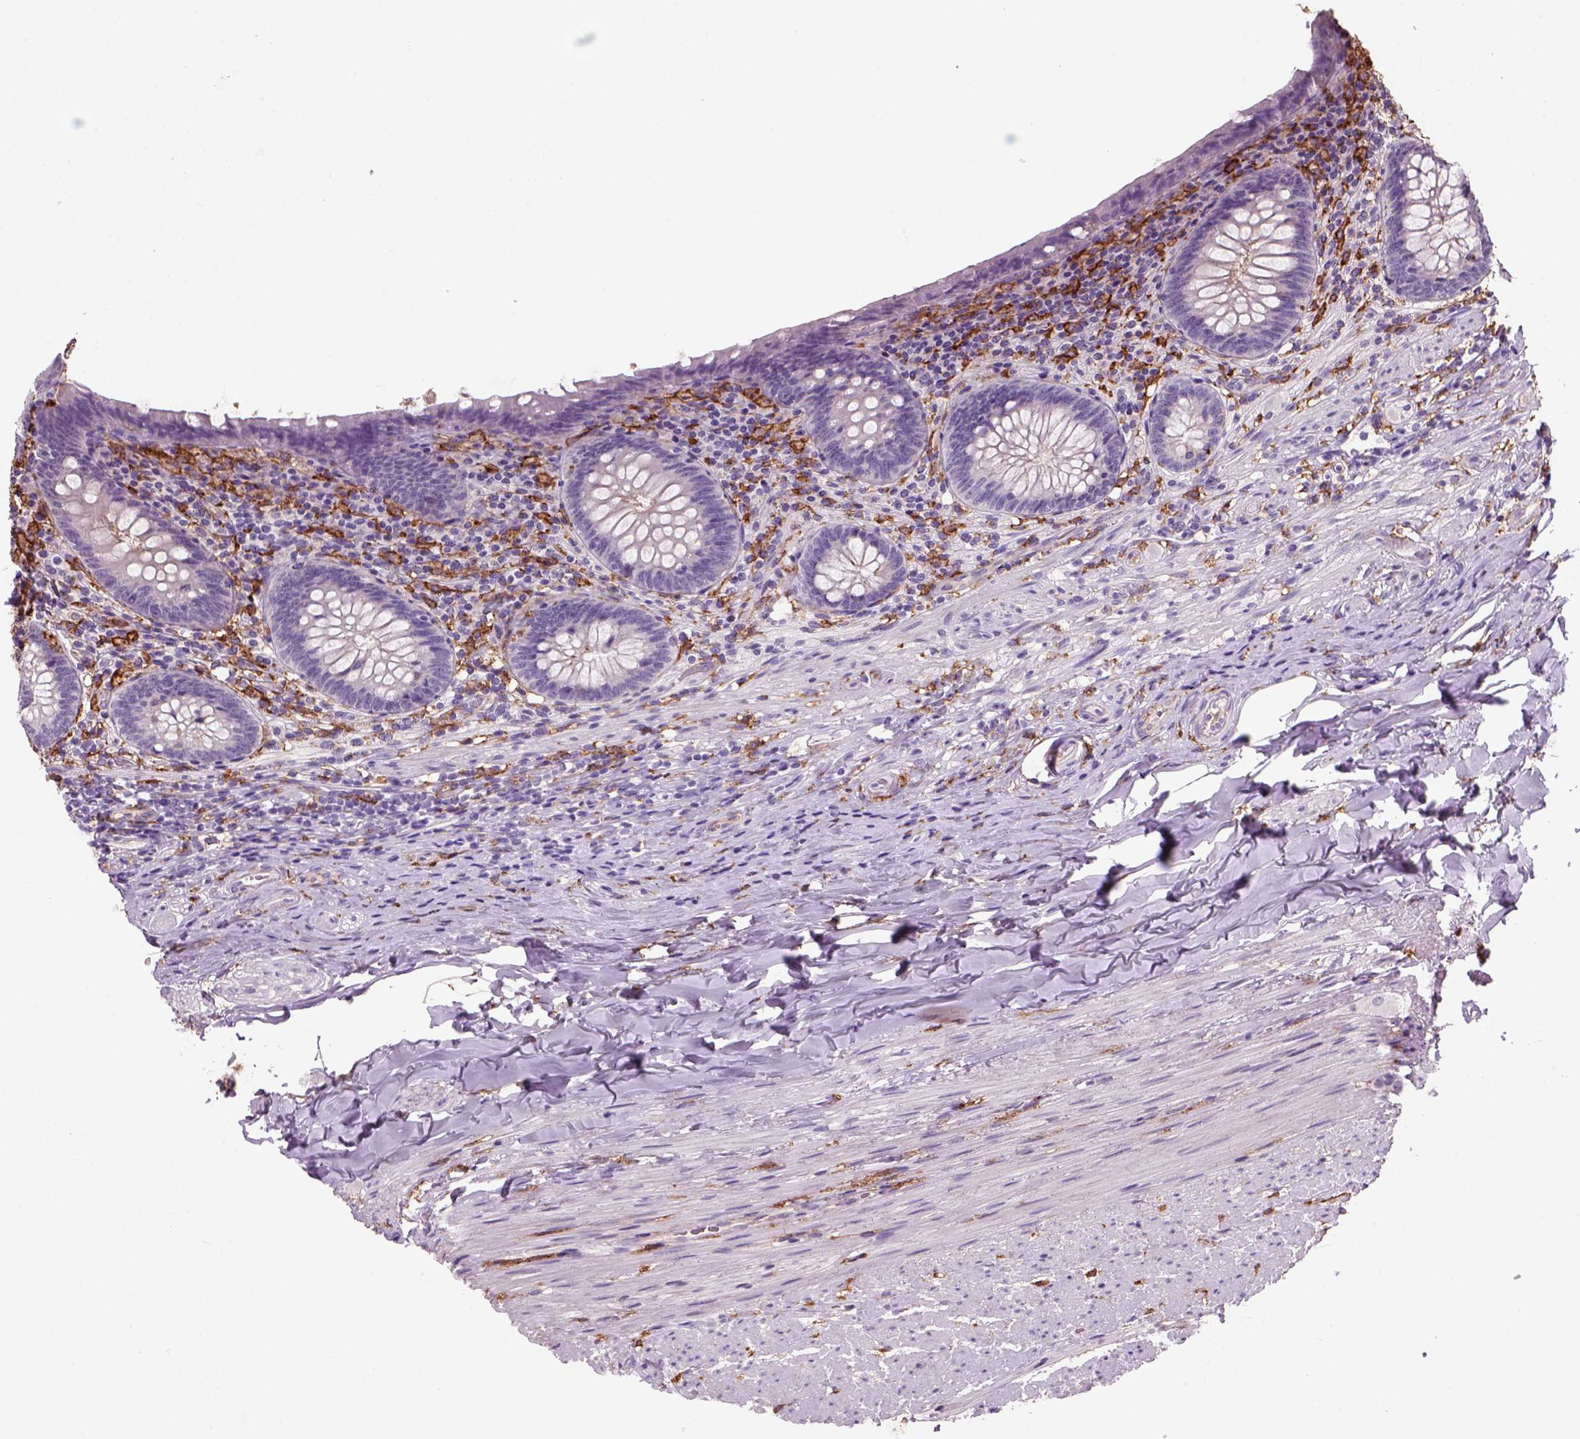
{"staining": {"intensity": "negative", "quantity": "none", "location": "none"}, "tissue": "appendix", "cell_type": "Glandular cells", "image_type": "normal", "snomed": [{"axis": "morphology", "description": "Normal tissue, NOS"}, {"axis": "topography", "description": "Appendix"}], "caption": "Photomicrograph shows no significant protein positivity in glandular cells of benign appendix. (Brightfield microscopy of DAB (3,3'-diaminobenzidine) immunohistochemistry at high magnification).", "gene": "CD14", "patient": {"sex": "male", "age": 47}}